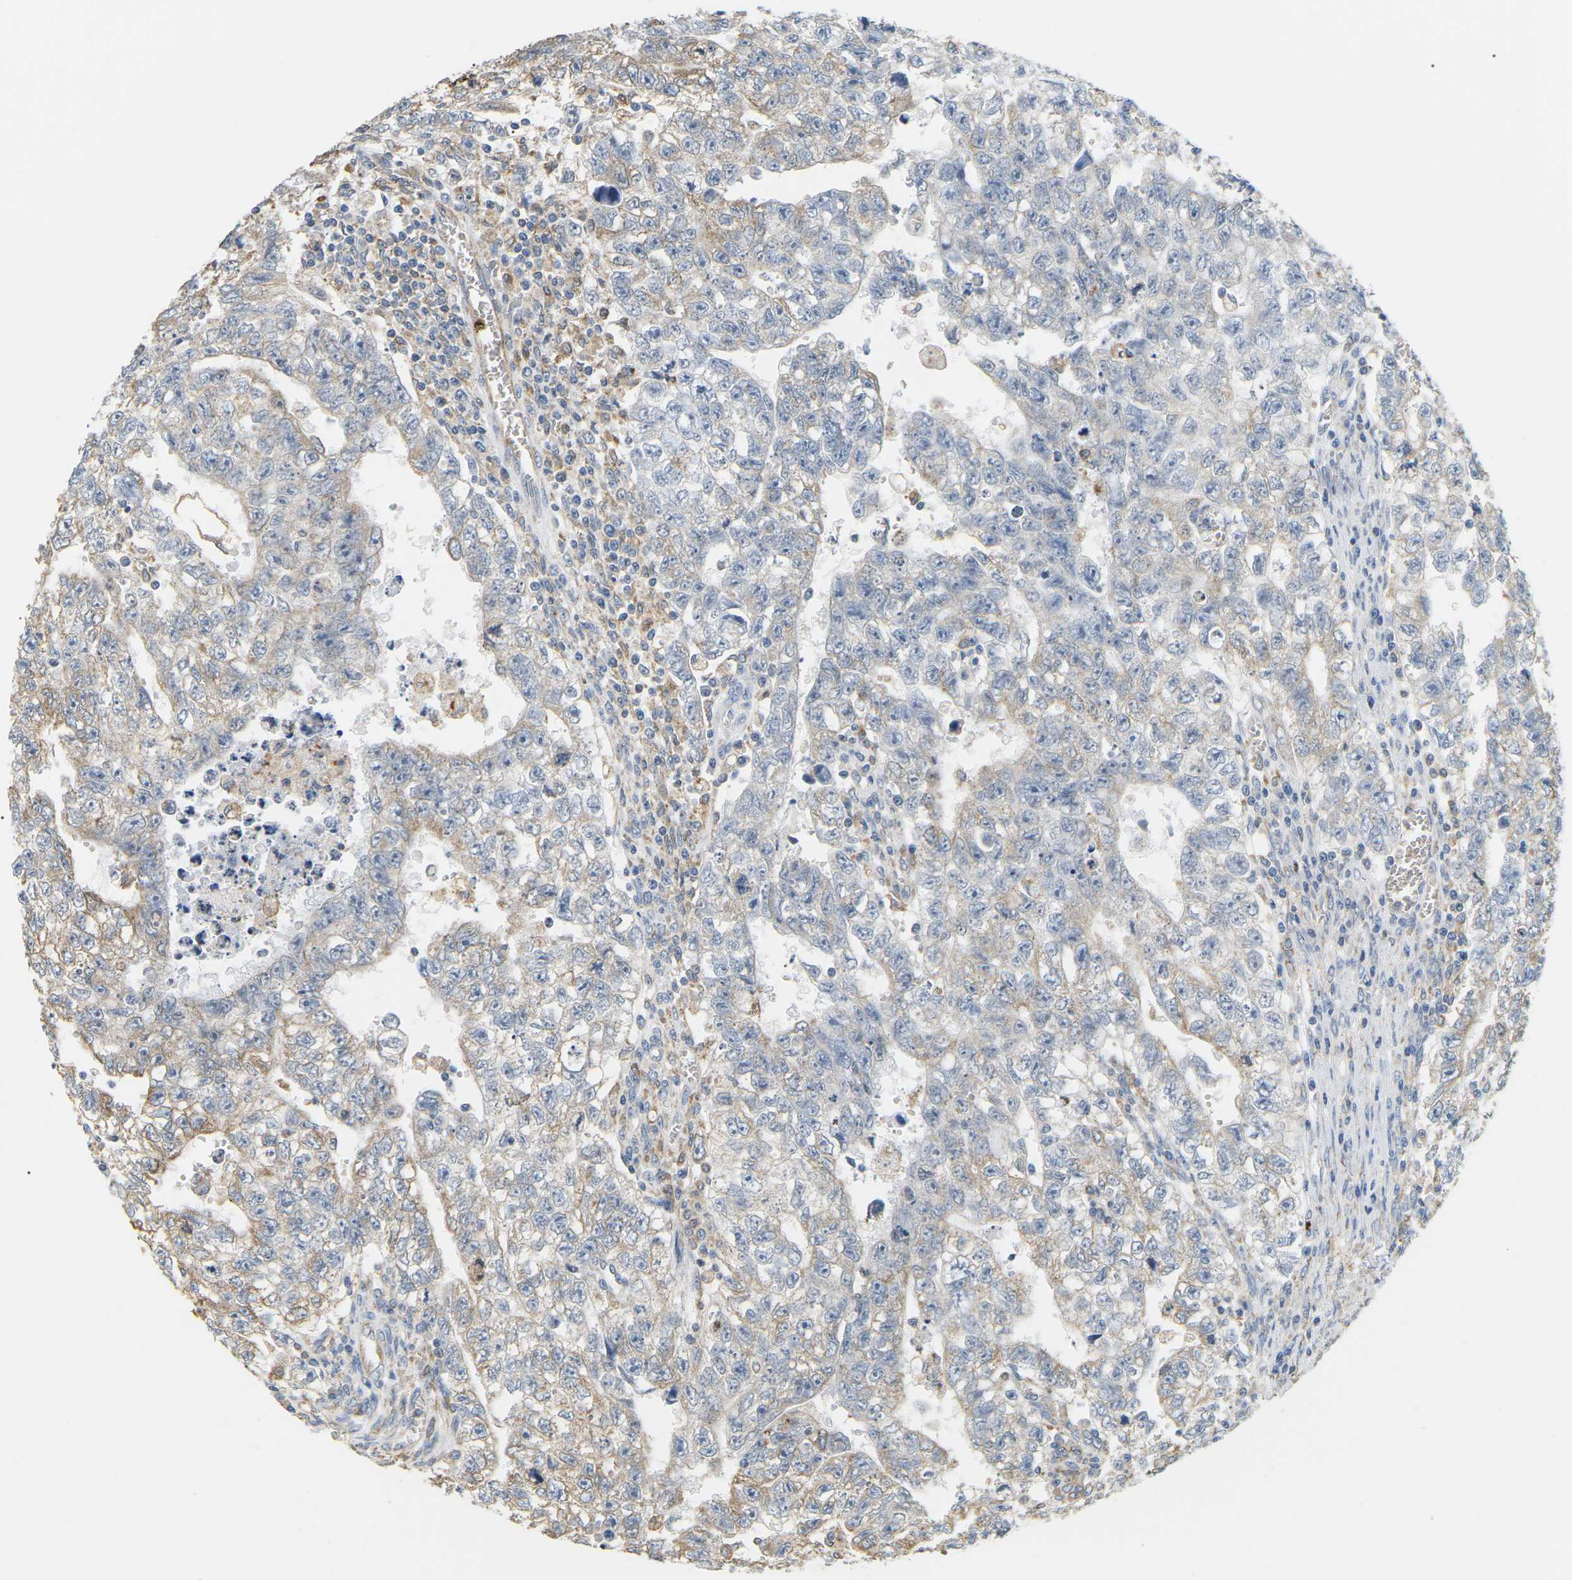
{"staining": {"intensity": "weak", "quantity": "25%-75%", "location": "cytoplasmic/membranous"}, "tissue": "testis cancer", "cell_type": "Tumor cells", "image_type": "cancer", "snomed": [{"axis": "morphology", "description": "Seminoma, NOS"}, {"axis": "morphology", "description": "Carcinoma, Embryonal, NOS"}, {"axis": "topography", "description": "Testis"}], "caption": "A high-resolution histopathology image shows immunohistochemistry (IHC) staining of seminoma (testis), which exhibits weak cytoplasmic/membranous positivity in about 25%-75% of tumor cells. (Stains: DAB (3,3'-diaminobenzidine) in brown, nuclei in blue, Microscopy: brightfield microscopy at high magnification).", "gene": "ADM", "patient": {"sex": "male", "age": 38}}